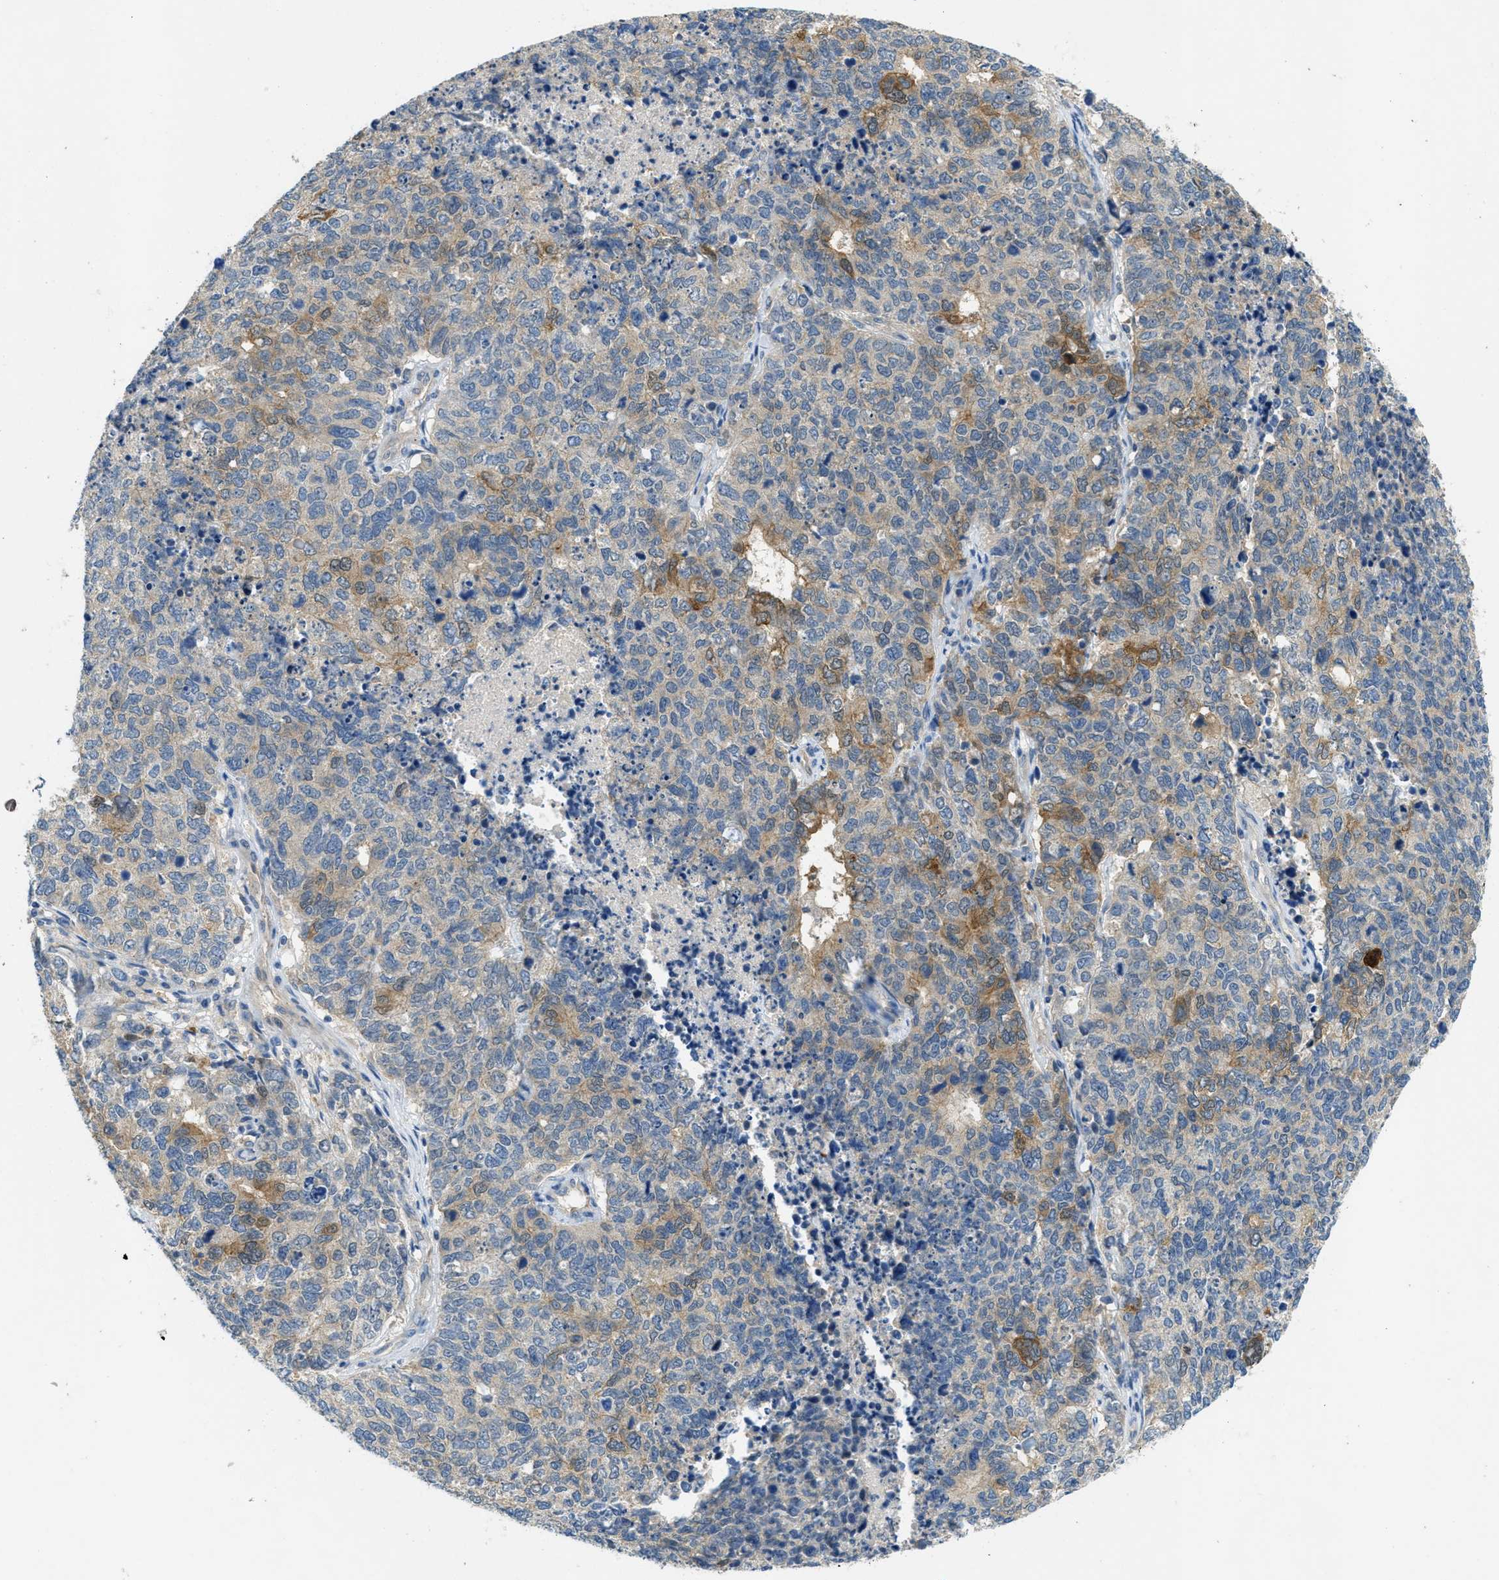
{"staining": {"intensity": "moderate", "quantity": "<25%", "location": "cytoplasmic/membranous"}, "tissue": "cervical cancer", "cell_type": "Tumor cells", "image_type": "cancer", "snomed": [{"axis": "morphology", "description": "Squamous cell carcinoma, NOS"}, {"axis": "topography", "description": "Cervix"}], "caption": "DAB (3,3'-diaminobenzidine) immunohistochemical staining of human cervical cancer (squamous cell carcinoma) exhibits moderate cytoplasmic/membranous protein positivity in approximately <25% of tumor cells.", "gene": "RIPK2", "patient": {"sex": "female", "age": 63}}